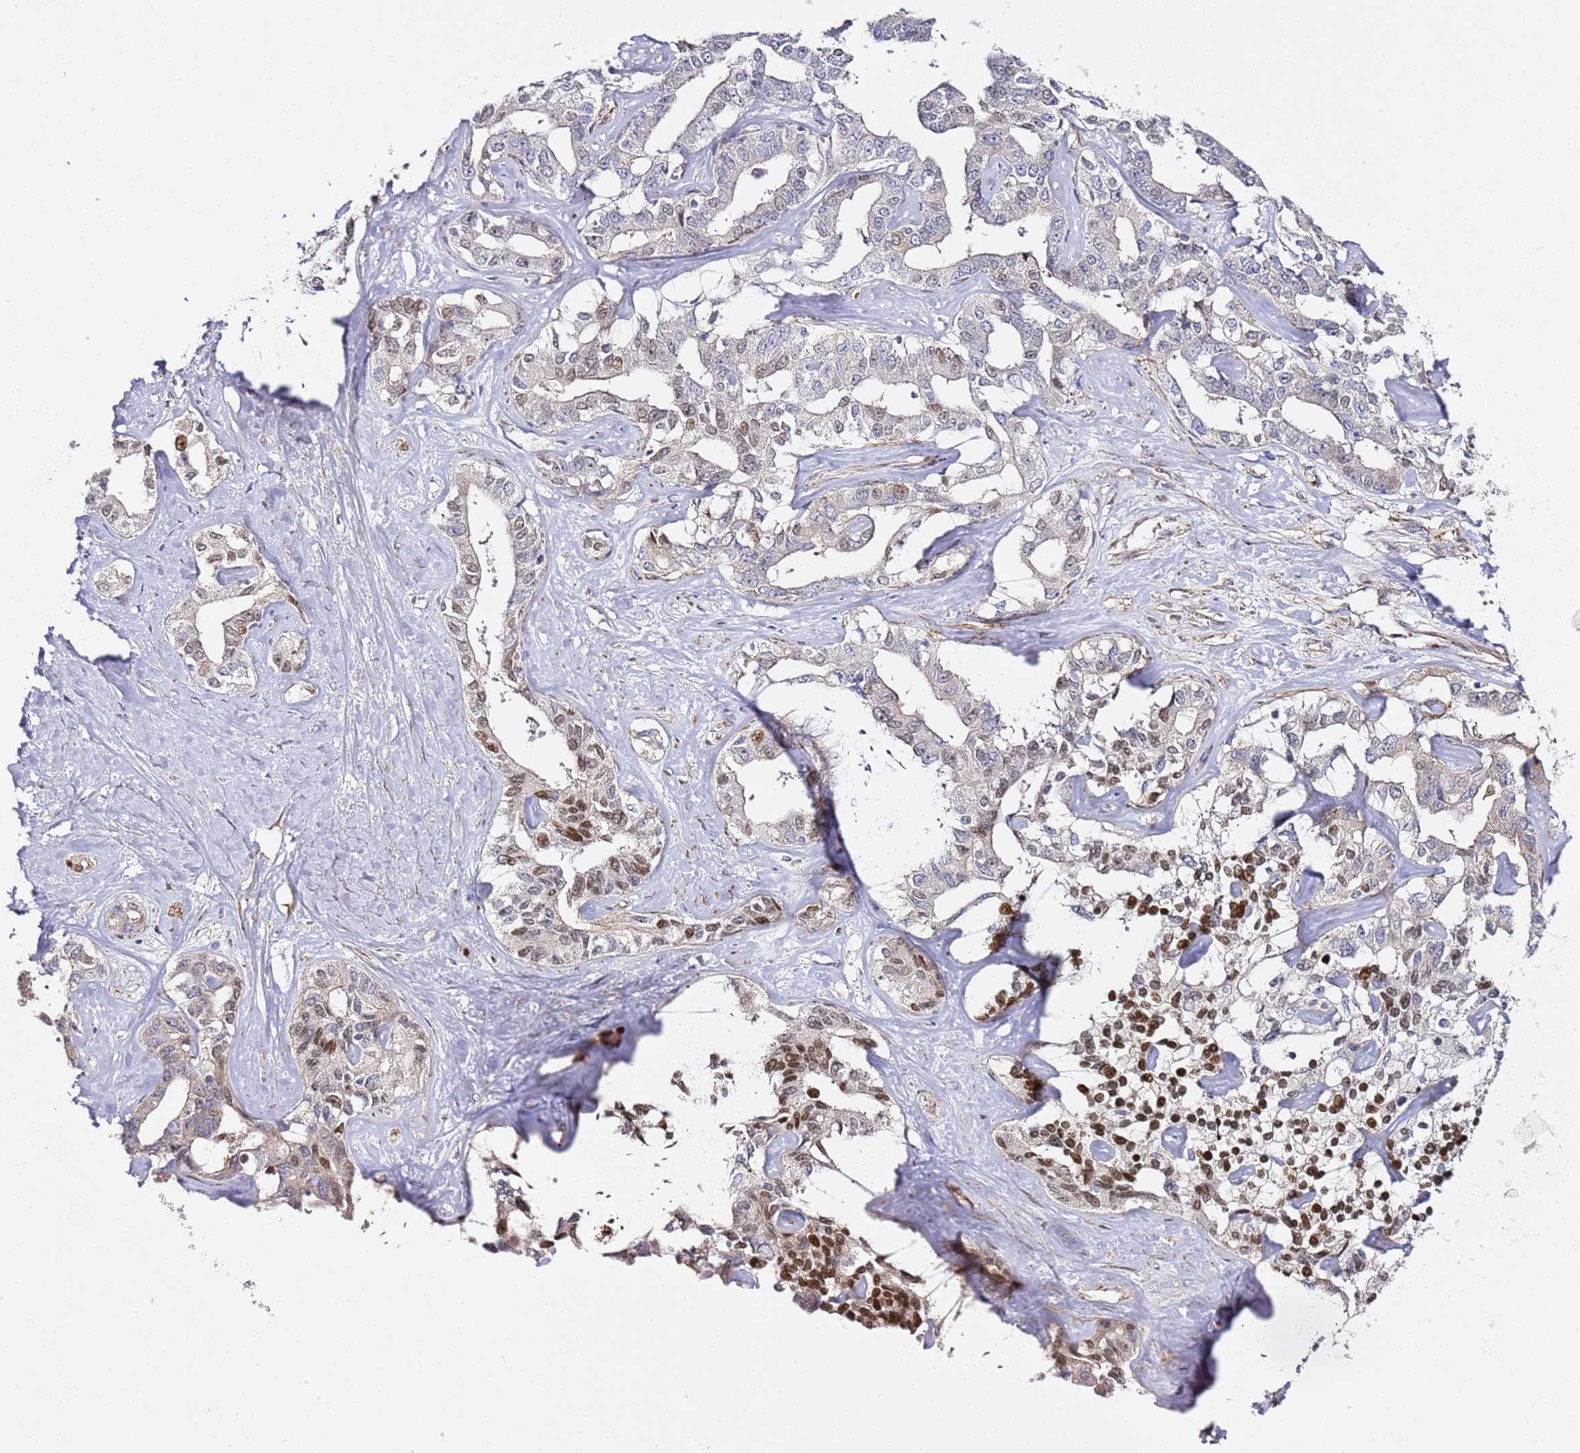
{"staining": {"intensity": "moderate", "quantity": "25%-75%", "location": "nuclear"}, "tissue": "liver cancer", "cell_type": "Tumor cells", "image_type": "cancer", "snomed": [{"axis": "morphology", "description": "Cholangiocarcinoma"}, {"axis": "topography", "description": "Liver"}], "caption": "Liver cholangiocarcinoma stained with a brown dye demonstrates moderate nuclear positive expression in about 25%-75% of tumor cells.", "gene": "EPS8L1", "patient": {"sex": "male", "age": 59}}